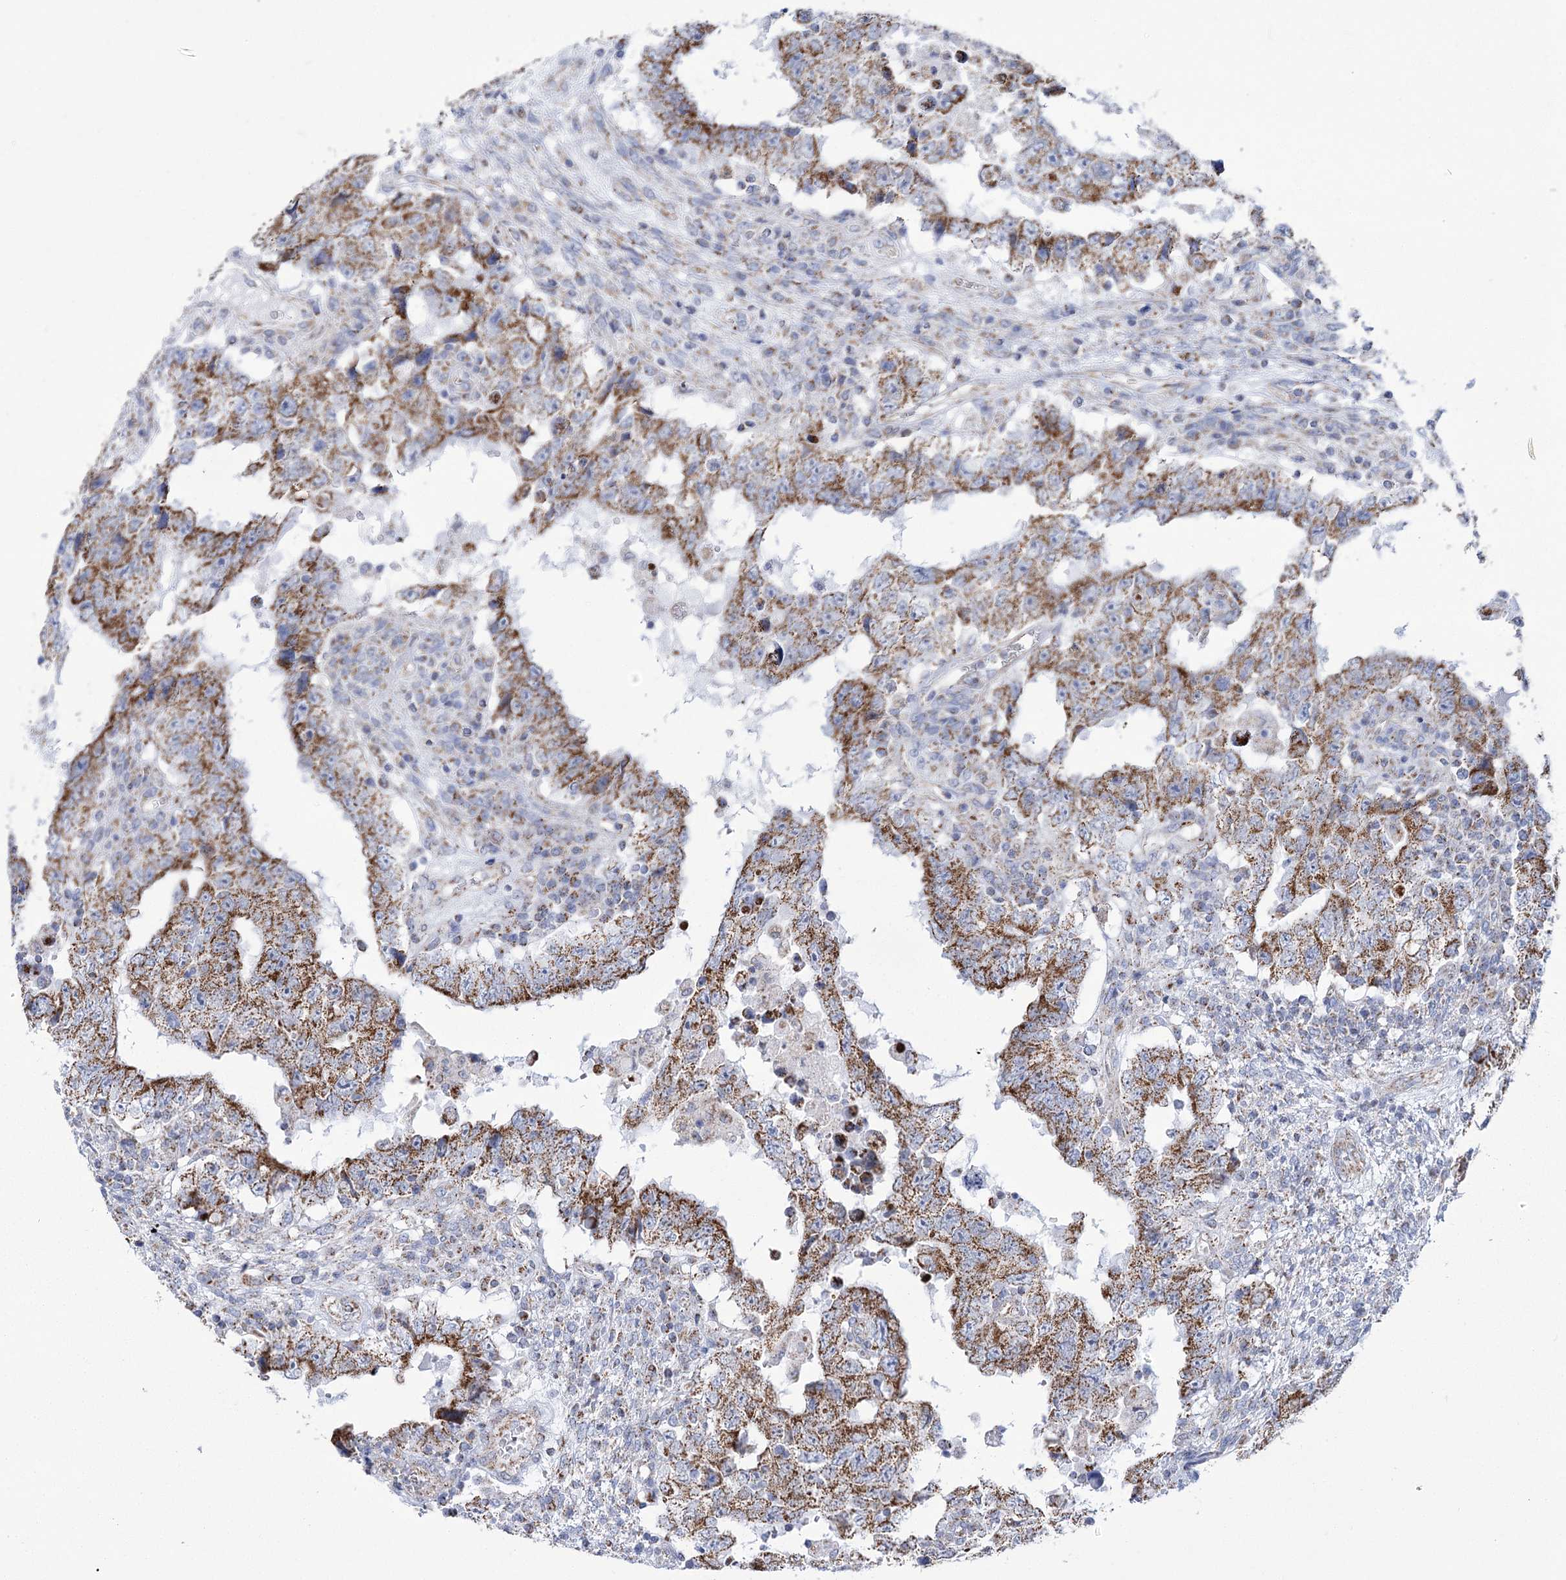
{"staining": {"intensity": "strong", "quantity": ">75%", "location": "cytoplasmic/membranous"}, "tissue": "testis cancer", "cell_type": "Tumor cells", "image_type": "cancer", "snomed": [{"axis": "morphology", "description": "Carcinoma, Embryonal, NOS"}, {"axis": "topography", "description": "Testis"}], "caption": "Immunohistochemical staining of embryonal carcinoma (testis) shows high levels of strong cytoplasmic/membranous protein positivity in about >75% of tumor cells. (IHC, brightfield microscopy, high magnification).", "gene": "PDHB", "patient": {"sex": "male", "age": 26}}